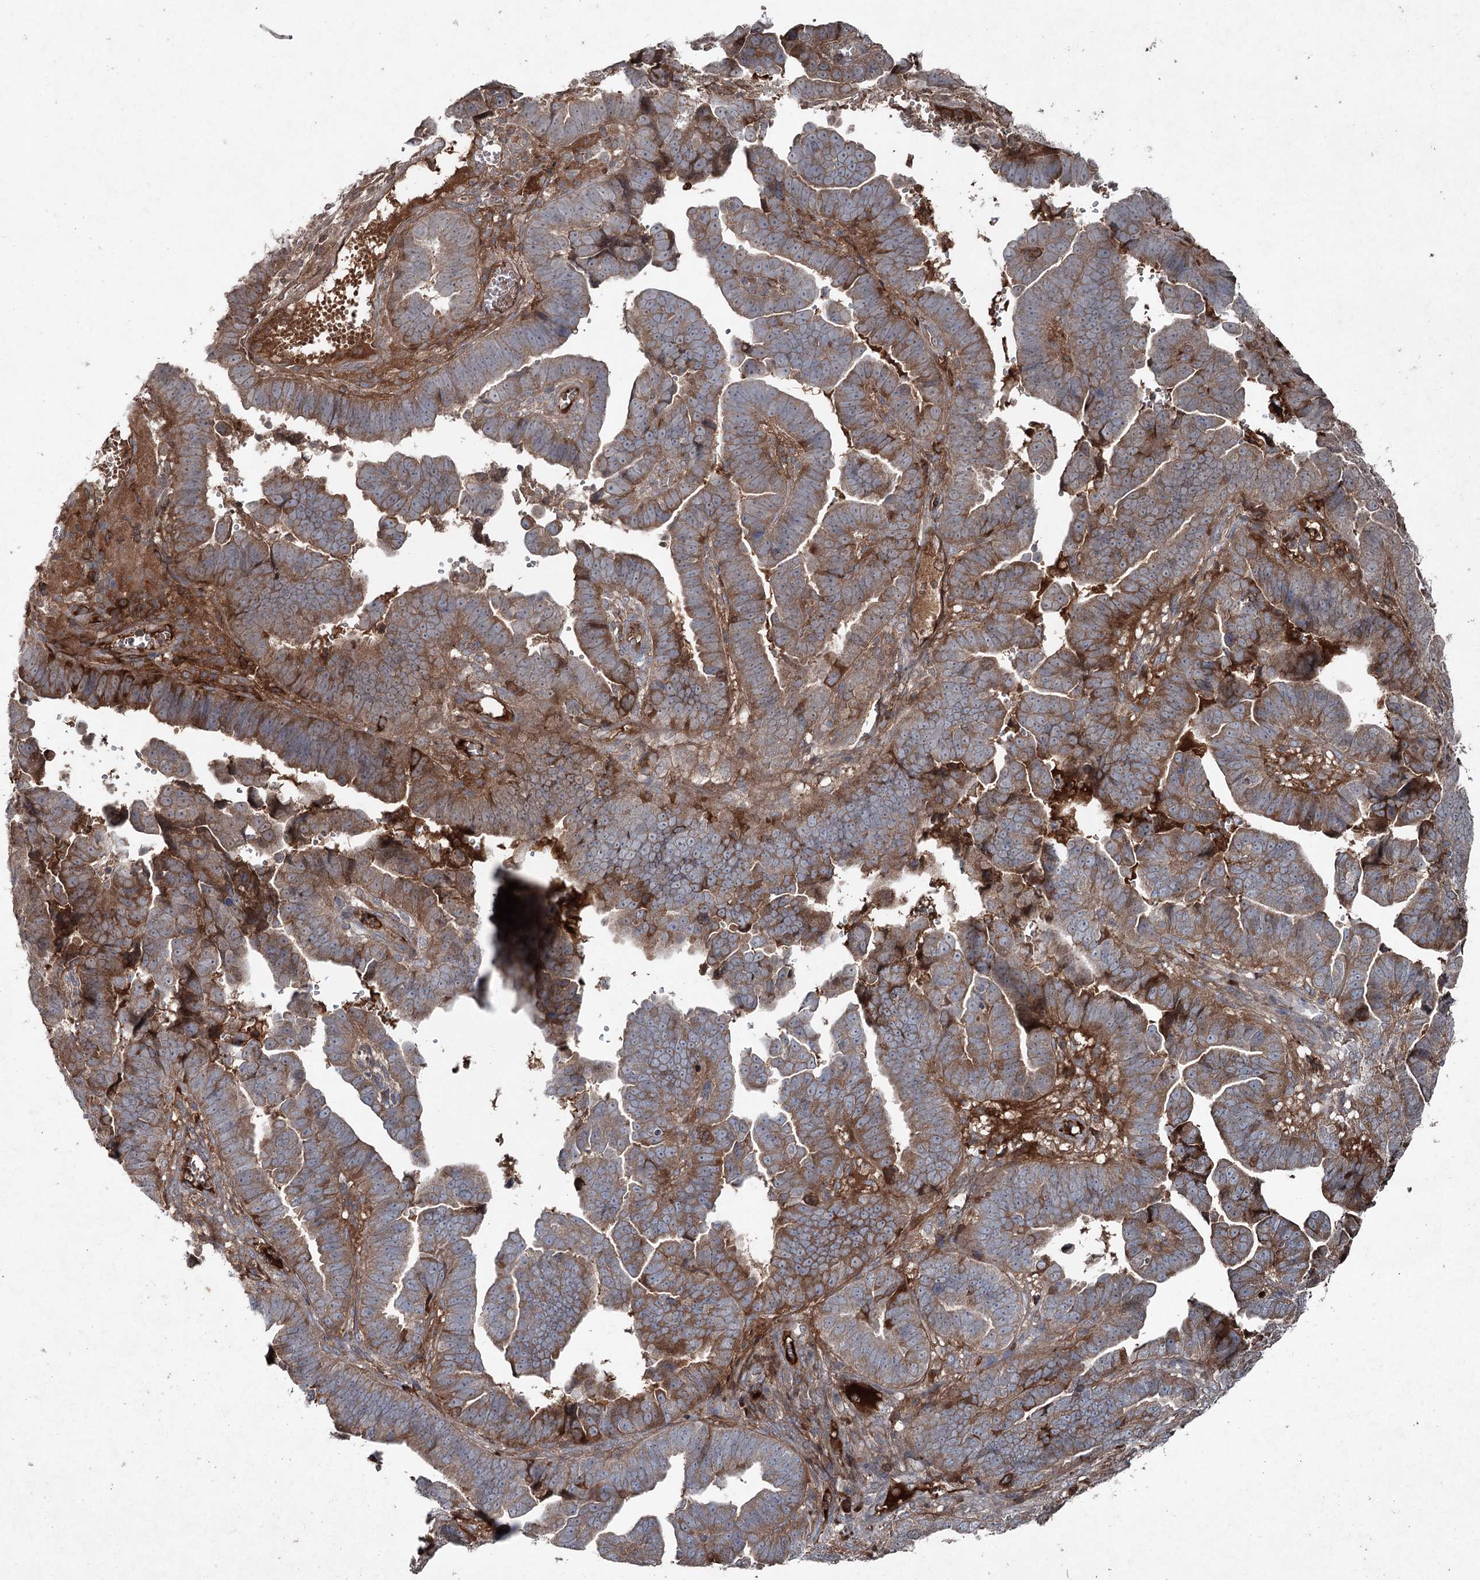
{"staining": {"intensity": "moderate", "quantity": ">75%", "location": "cytoplasmic/membranous"}, "tissue": "endometrial cancer", "cell_type": "Tumor cells", "image_type": "cancer", "snomed": [{"axis": "morphology", "description": "Adenocarcinoma, NOS"}, {"axis": "topography", "description": "Endometrium"}], "caption": "IHC histopathology image of neoplastic tissue: human endometrial adenocarcinoma stained using immunohistochemistry (IHC) demonstrates medium levels of moderate protein expression localized specifically in the cytoplasmic/membranous of tumor cells, appearing as a cytoplasmic/membranous brown color.", "gene": "PGLYRP2", "patient": {"sex": "female", "age": 75}}